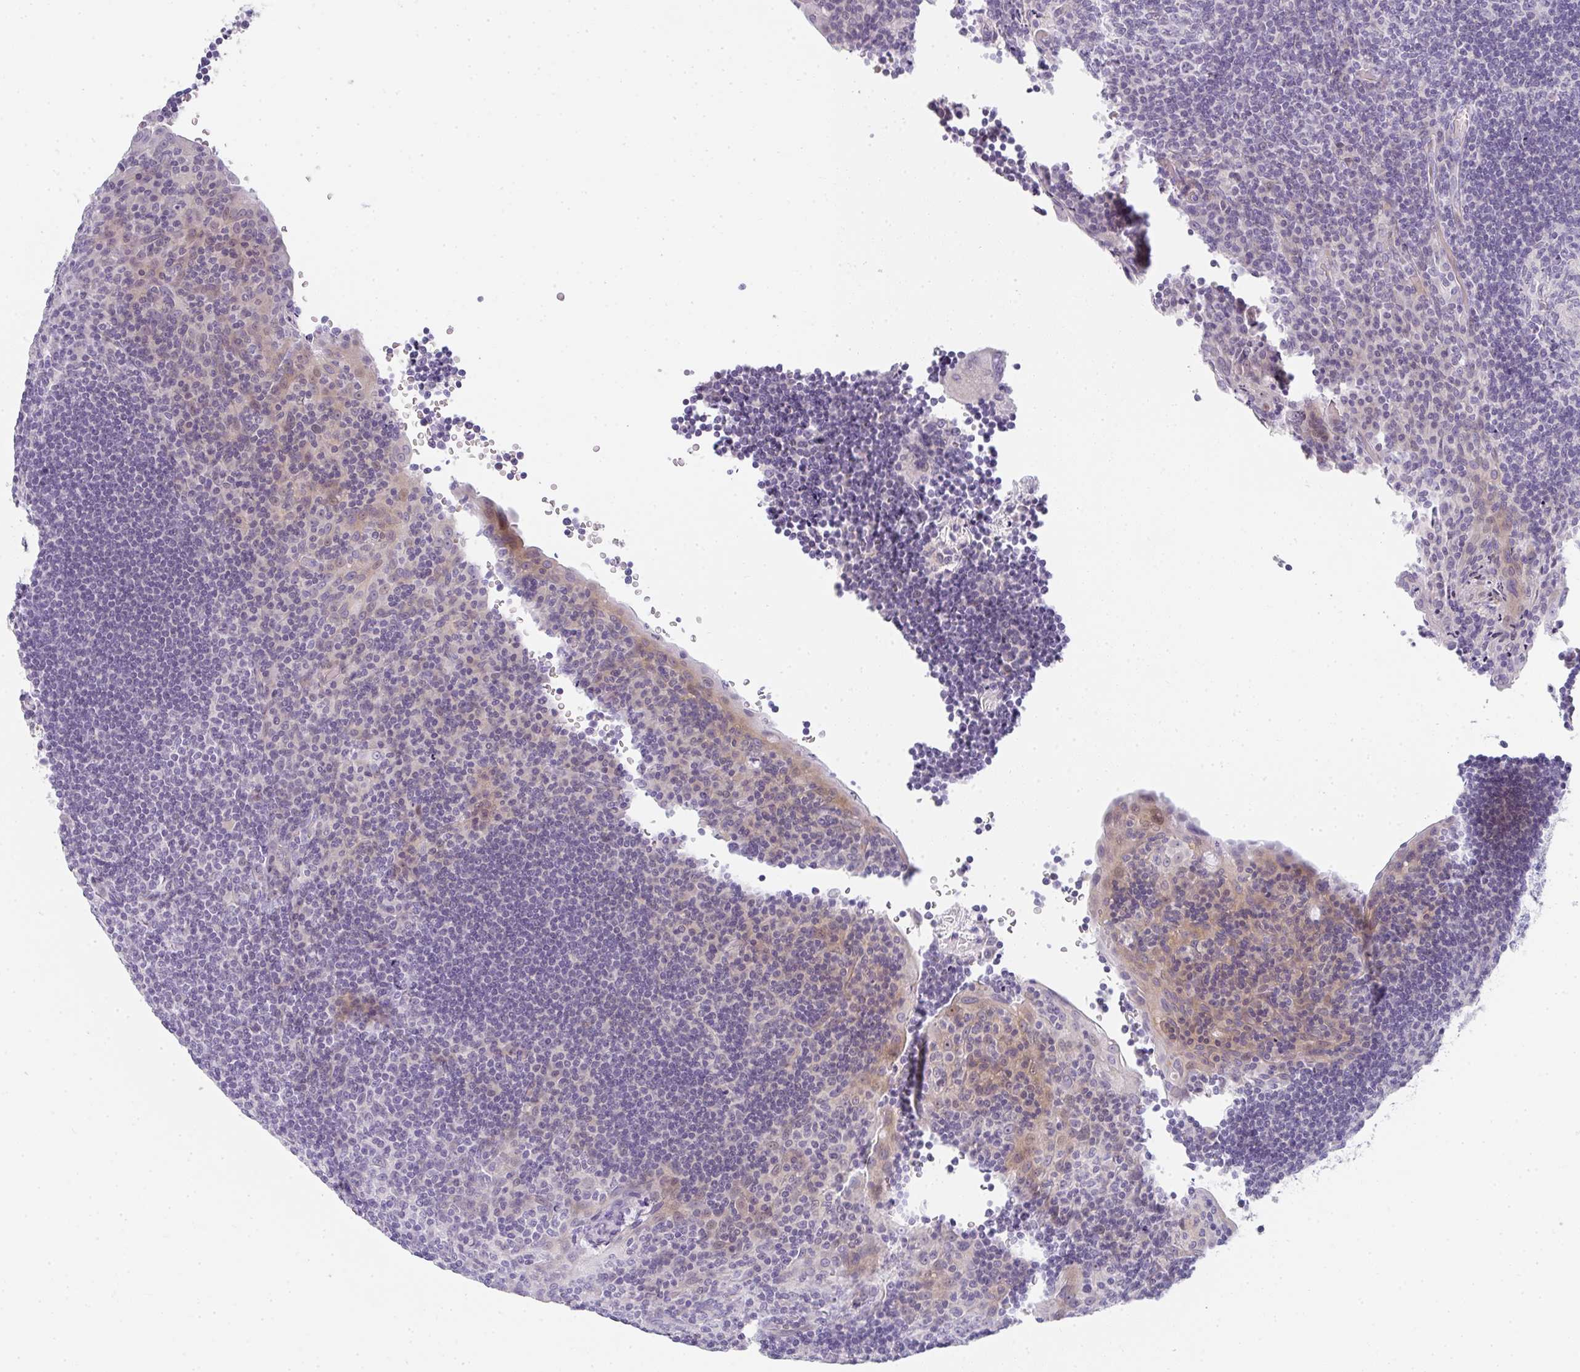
{"staining": {"intensity": "negative", "quantity": "none", "location": "none"}, "tissue": "tonsil", "cell_type": "Germinal center cells", "image_type": "normal", "snomed": [{"axis": "morphology", "description": "Normal tissue, NOS"}, {"axis": "topography", "description": "Tonsil"}], "caption": "DAB immunohistochemical staining of unremarkable tonsil shows no significant expression in germinal center cells.", "gene": "NEU2", "patient": {"sex": "male", "age": 17}}